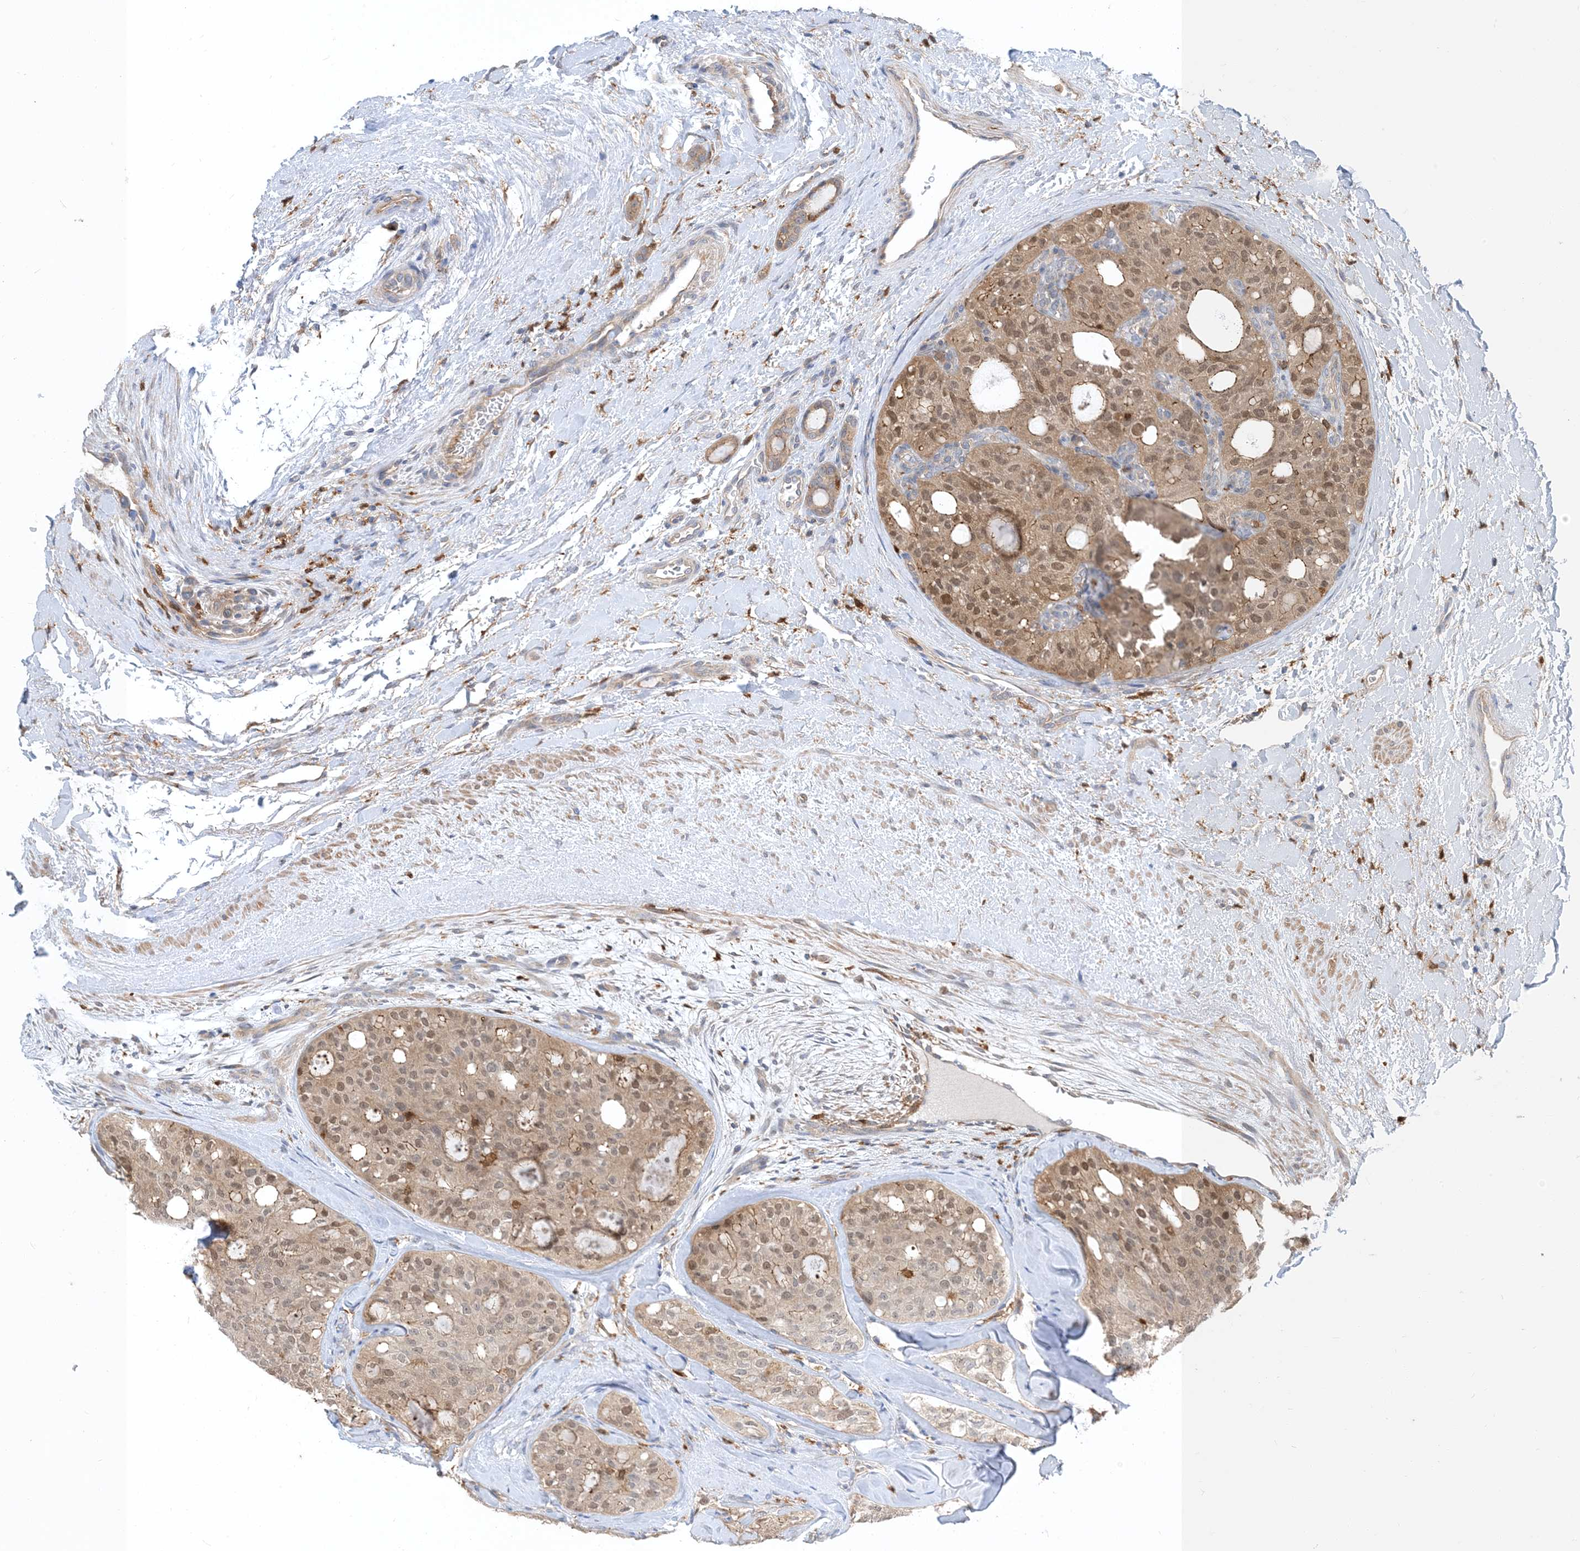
{"staining": {"intensity": "moderate", "quantity": "25%-75%", "location": "cytoplasmic/membranous,nuclear"}, "tissue": "thyroid cancer", "cell_type": "Tumor cells", "image_type": "cancer", "snomed": [{"axis": "morphology", "description": "Follicular adenoma carcinoma, NOS"}, {"axis": "topography", "description": "Thyroid gland"}], "caption": "Approximately 25%-75% of tumor cells in human thyroid follicular adenoma carcinoma reveal moderate cytoplasmic/membranous and nuclear protein positivity as visualized by brown immunohistochemical staining.", "gene": "NAGK", "patient": {"sex": "male", "age": 75}}